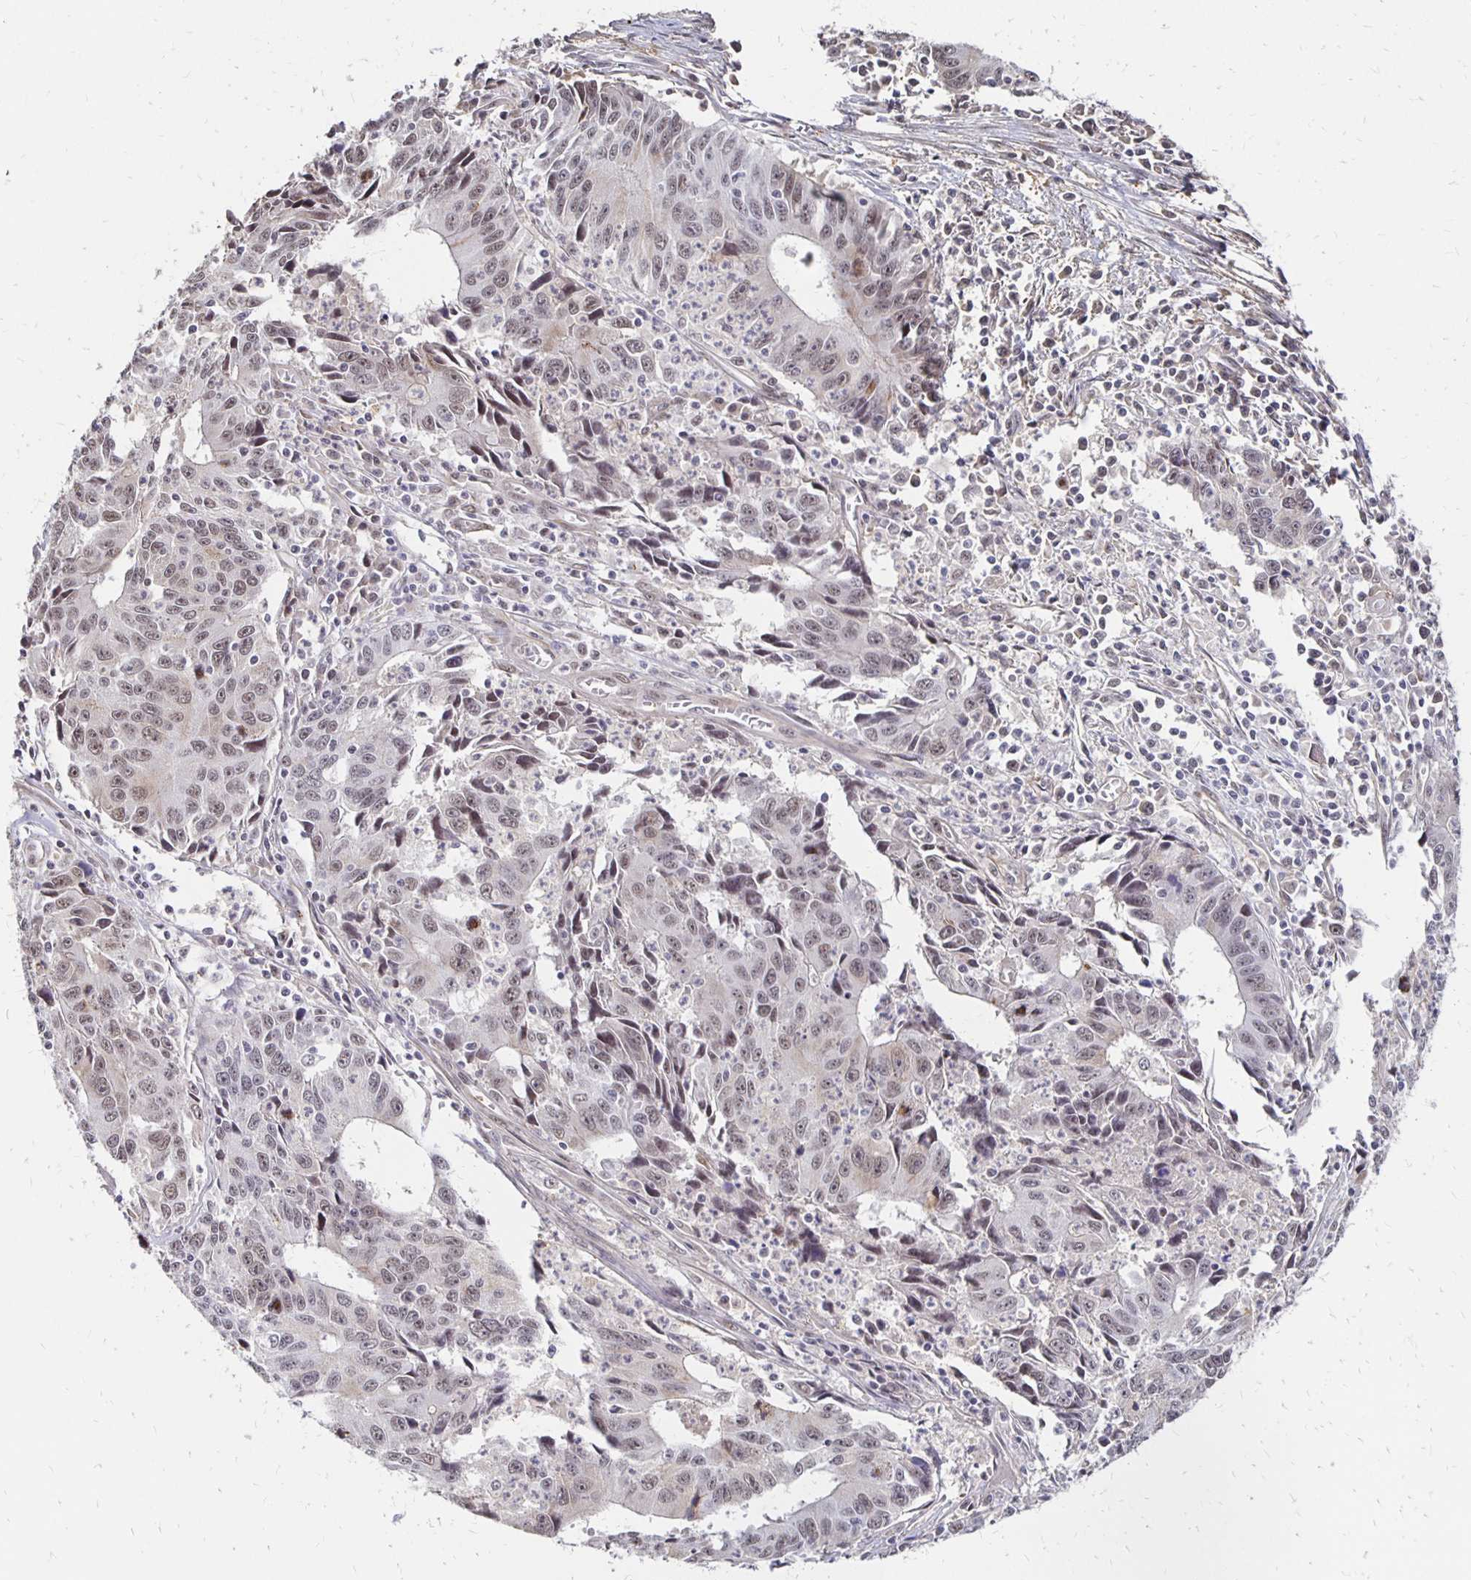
{"staining": {"intensity": "weak", "quantity": ">75%", "location": "nuclear"}, "tissue": "liver cancer", "cell_type": "Tumor cells", "image_type": "cancer", "snomed": [{"axis": "morphology", "description": "Cholangiocarcinoma"}, {"axis": "topography", "description": "Liver"}], "caption": "DAB (3,3'-diaminobenzidine) immunohistochemical staining of liver cholangiocarcinoma demonstrates weak nuclear protein staining in approximately >75% of tumor cells.", "gene": "CLASRP", "patient": {"sex": "male", "age": 65}}